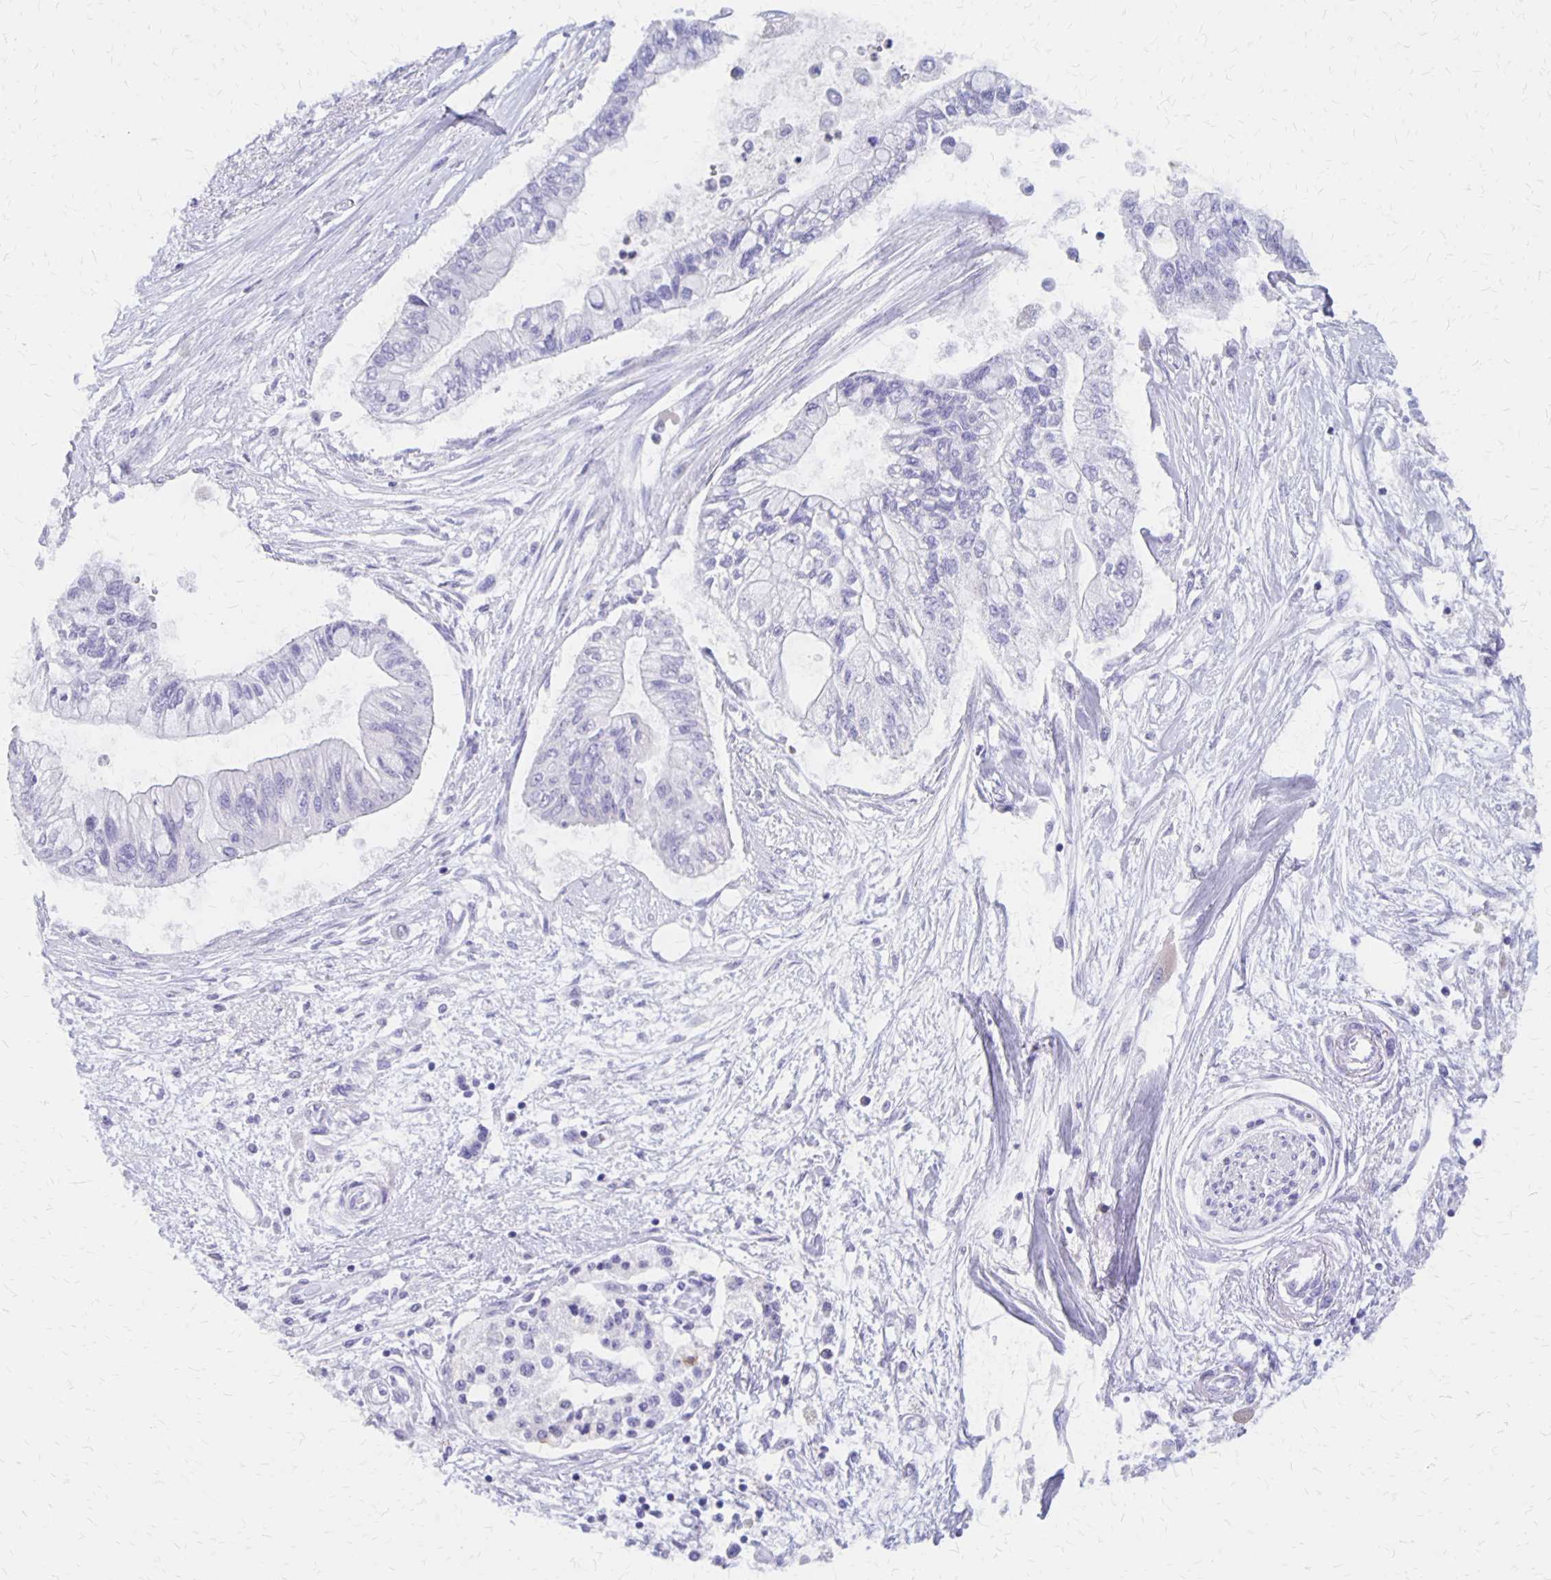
{"staining": {"intensity": "negative", "quantity": "none", "location": "none"}, "tissue": "pancreatic cancer", "cell_type": "Tumor cells", "image_type": "cancer", "snomed": [{"axis": "morphology", "description": "Adenocarcinoma, NOS"}, {"axis": "topography", "description": "Pancreas"}], "caption": "Tumor cells show no significant protein staining in pancreatic cancer (adenocarcinoma). (Immunohistochemistry, brightfield microscopy, high magnification).", "gene": "SEPTIN5", "patient": {"sex": "female", "age": 77}}